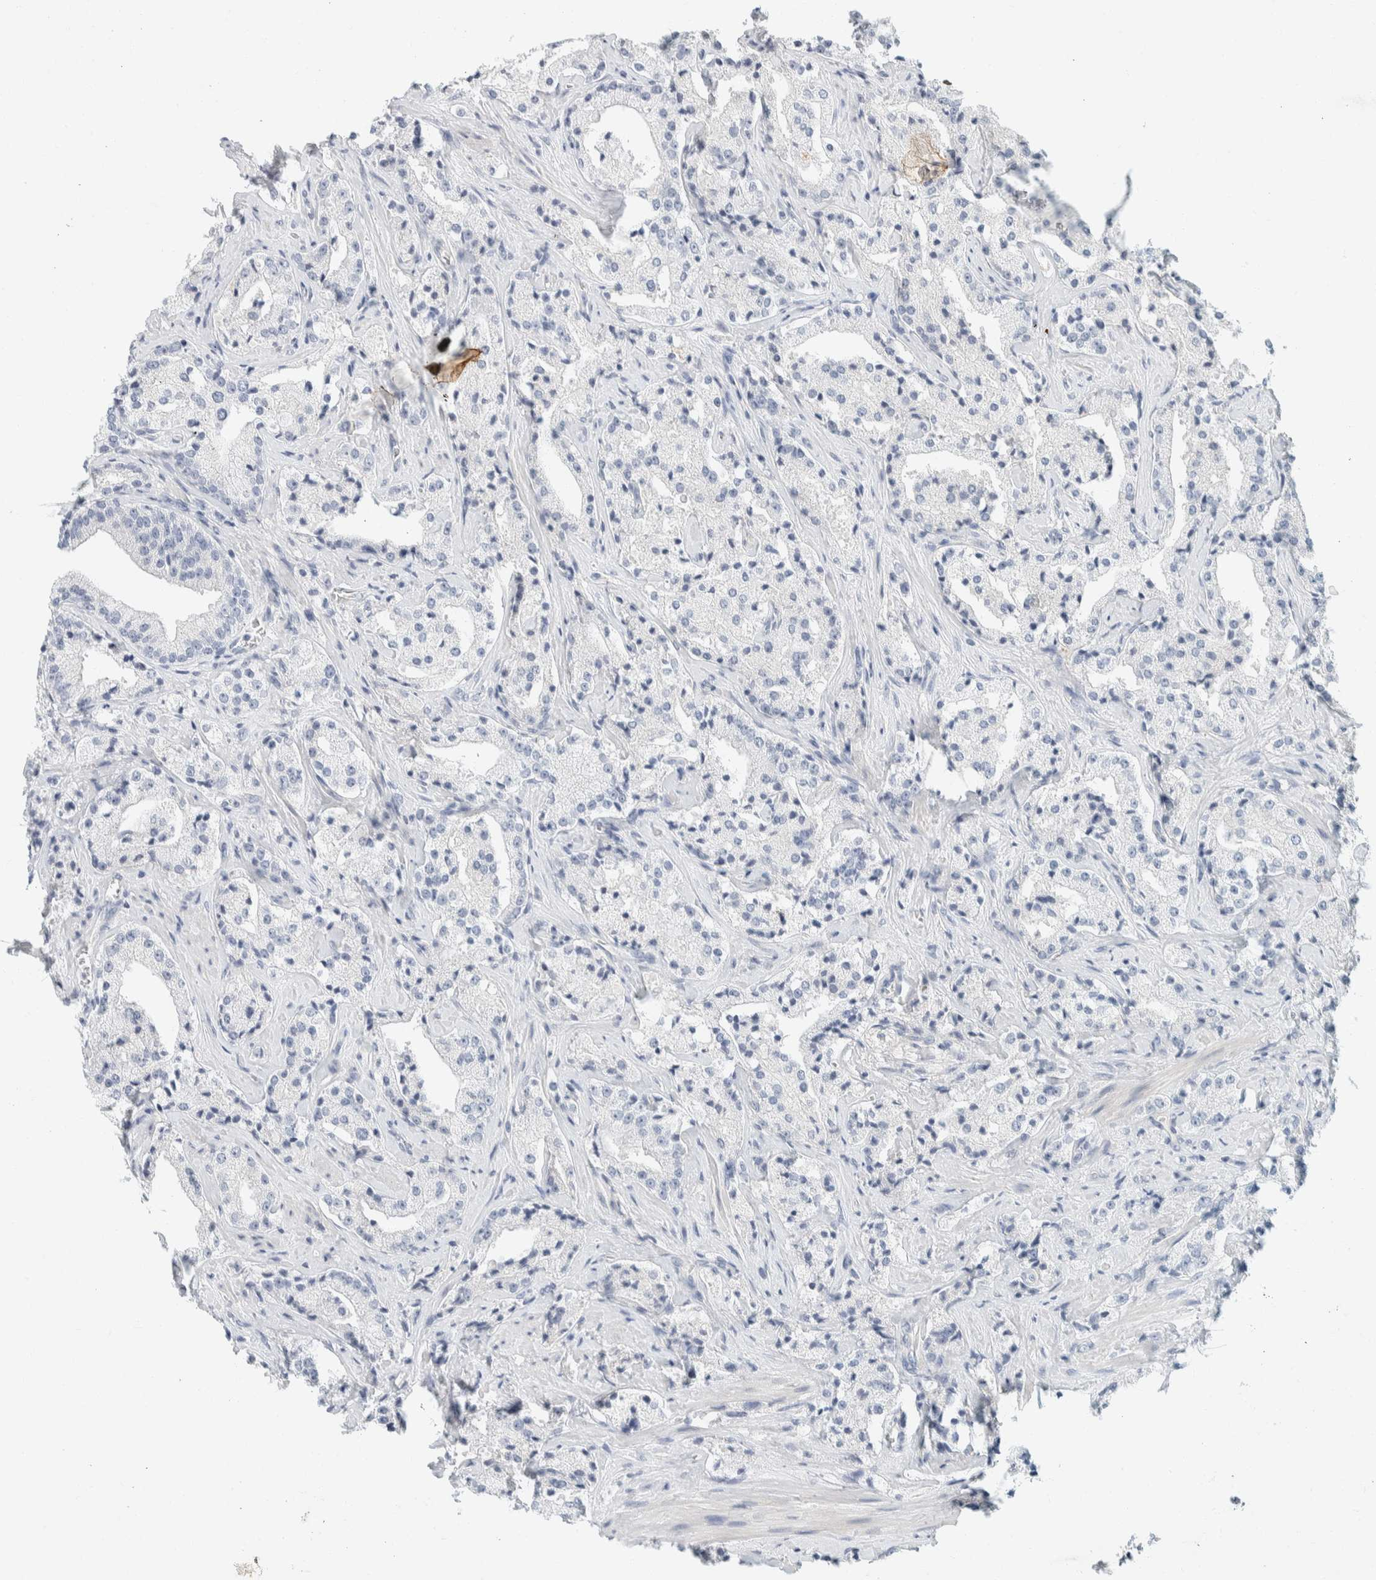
{"staining": {"intensity": "negative", "quantity": "none", "location": "none"}, "tissue": "prostate cancer", "cell_type": "Tumor cells", "image_type": "cancer", "snomed": [{"axis": "morphology", "description": "Adenocarcinoma, High grade"}, {"axis": "topography", "description": "Prostate"}], "caption": "Immunohistochemical staining of human prostate cancer shows no significant positivity in tumor cells.", "gene": "ALOX12B", "patient": {"sex": "male", "age": 63}}